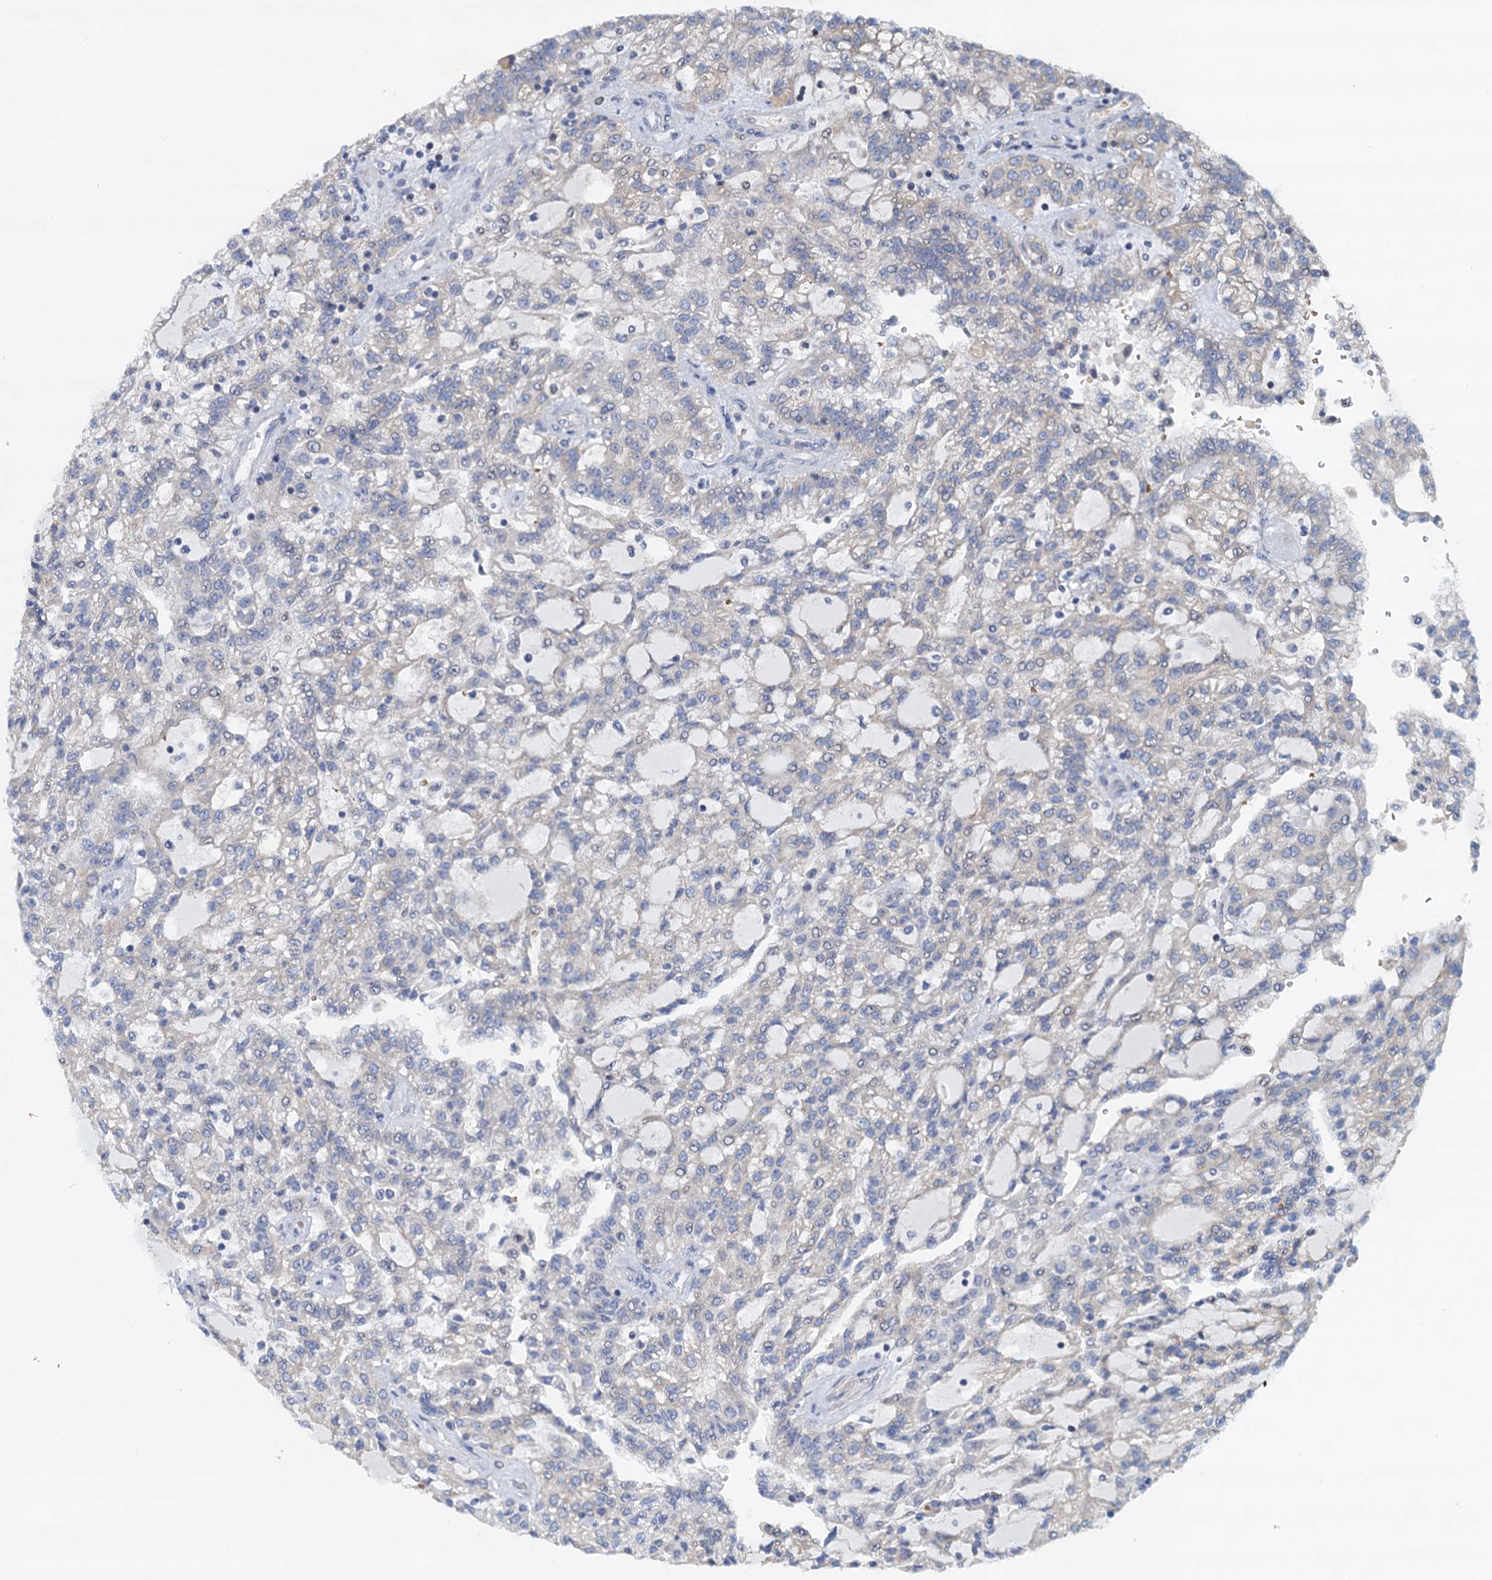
{"staining": {"intensity": "negative", "quantity": "none", "location": "none"}, "tissue": "renal cancer", "cell_type": "Tumor cells", "image_type": "cancer", "snomed": [{"axis": "morphology", "description": "Adenocarcinoma, NOS"}, {"axis": "topography", "description": "Kidney"}], "caption": "Human renal cancer stained for a protein using immunohistochemistry (IHC) demonstrates no positivity in tumor cells.", "gene": "NBEA", "patient": {"sex": "male", "age": 63}}